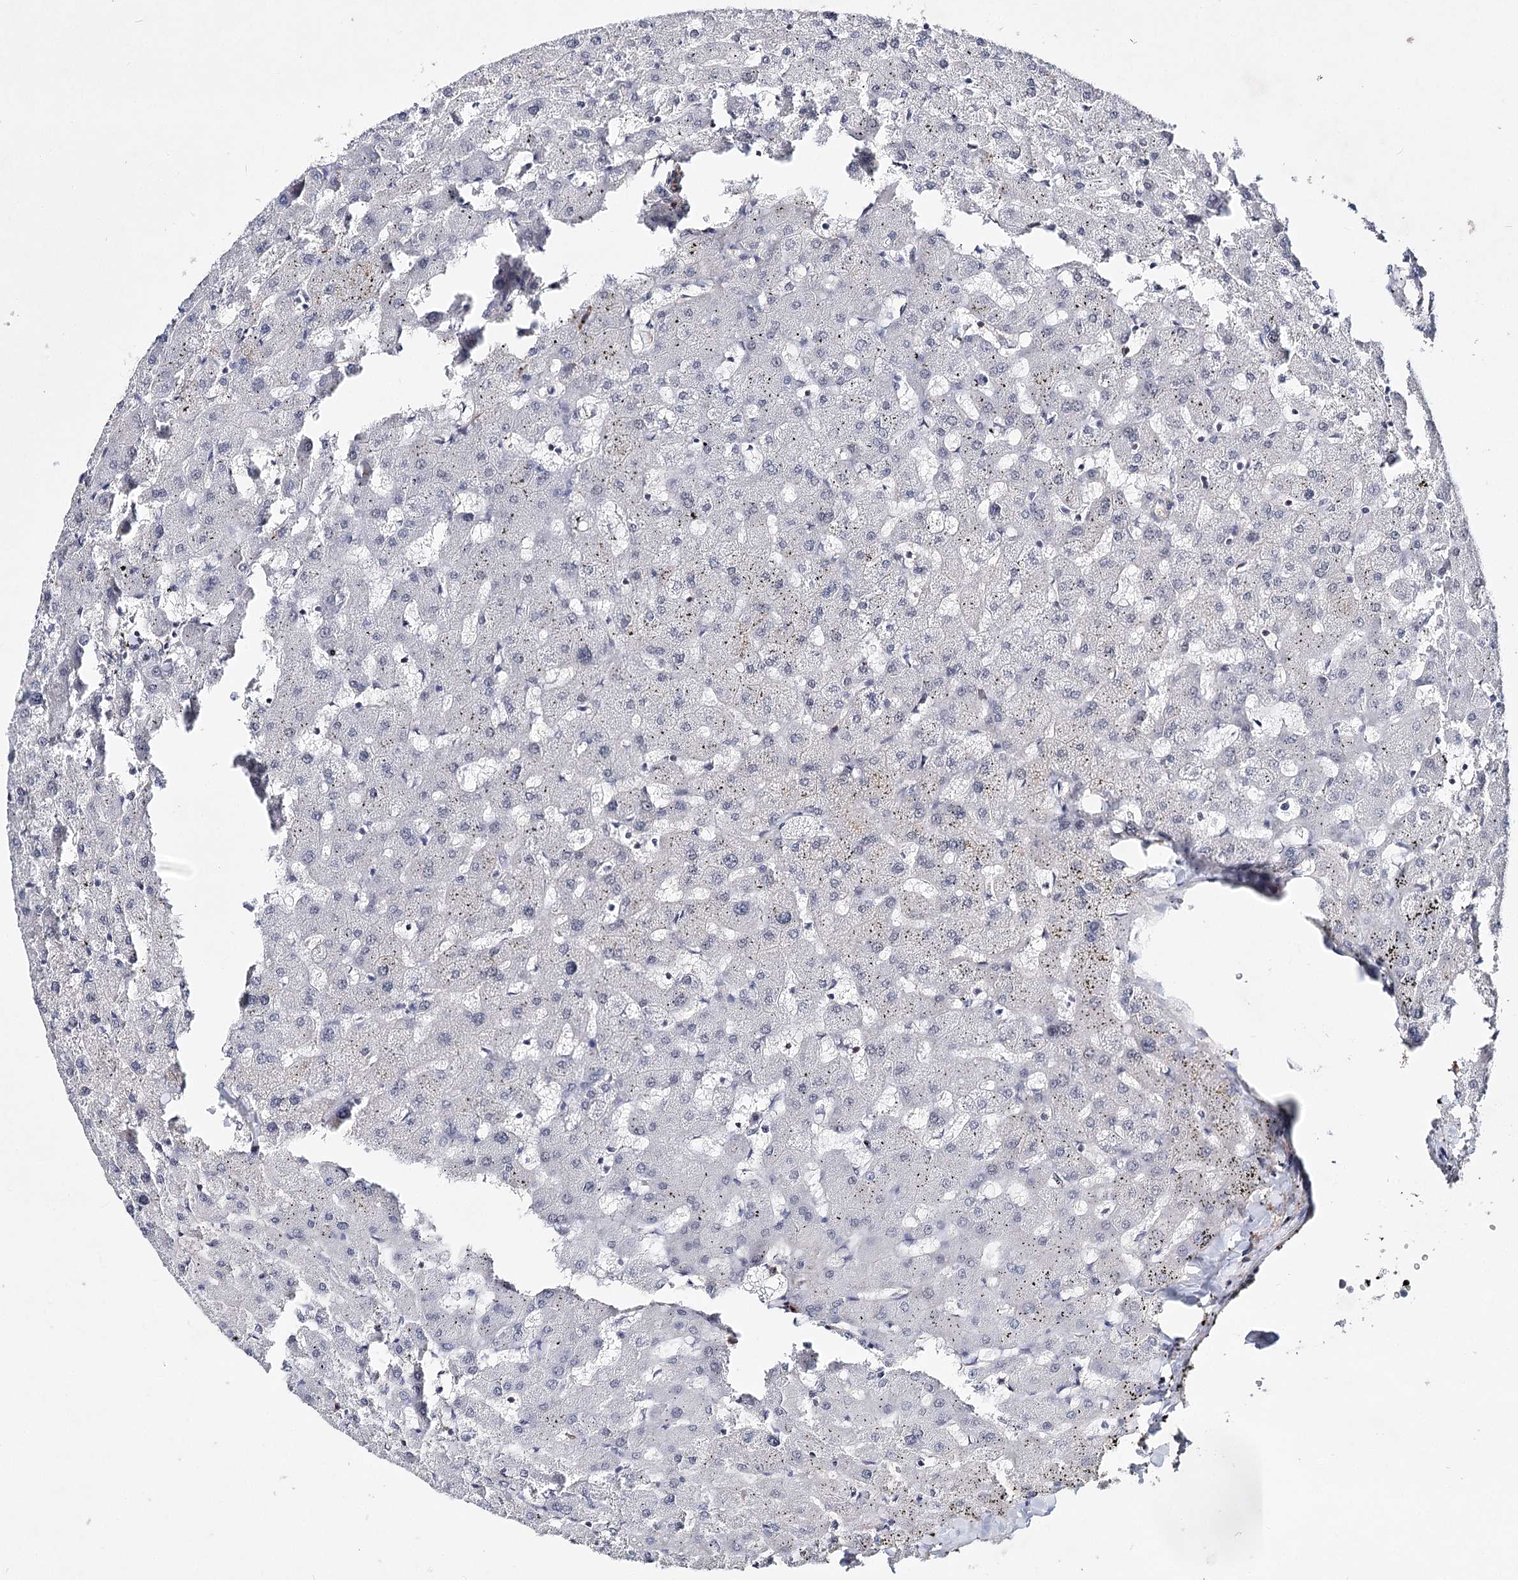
{"staining": {"intensity": "negative", "quantity": "none", "location": "none"}, "tissue": "liver", "cell_type": "Cholangiocytes", "image_type": "normal", "snomed": [{"axis": "morphology", "description": "Normal tissue, NOS"}, {"axis": "topography", "description": "Liver"}], "caption": "High magnification brightfield microscopy of benign liver stained with DAB (brown) and counterstained with hematoxylin (blue): cholangiocytes show no significant positivity.", "gene": "TMEM218", "patient": {"sex": "female", "age": 63}}